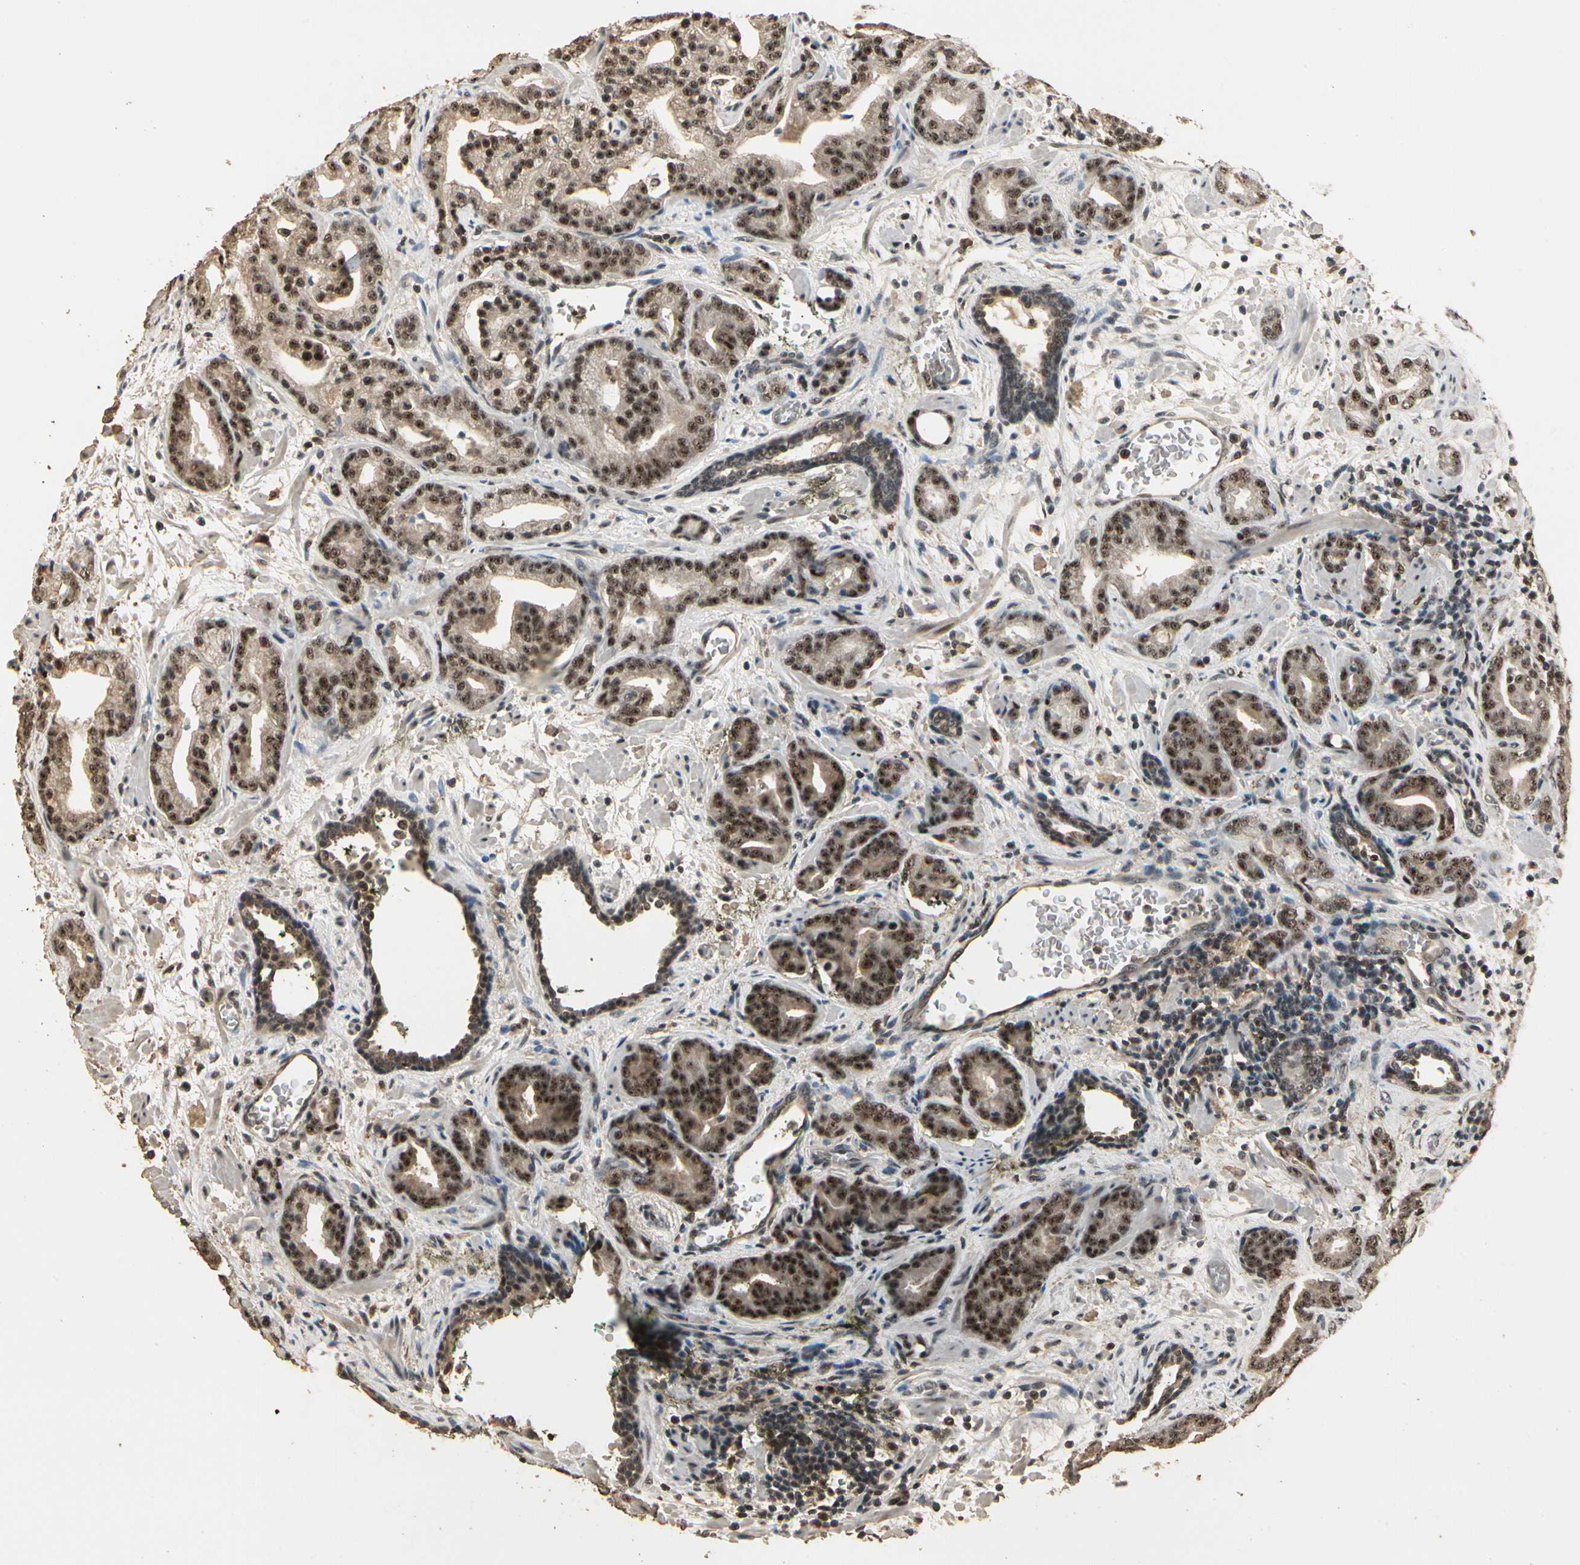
{"staining": {"intensity": "moderate", "quantity": ">75%", "location": "nuclear"}, "tissue": "prostate cancer", "cell_type": "Tumor cells", "image_type": "cancer", "snomed": [{"axis": "morphology", "description": "Adenocarcinoma, Low grade"}, {"axis": "topography", "description": "Prostate"}], "caption": "Human adenocarcinoma (low-grade) (prostate) stained for a protein (brown) shows moderate nuclear positive staining in approximately >75% of tumor cells.", "gene": "RBM25", "patient": {"sex": "male", "age": 63}}